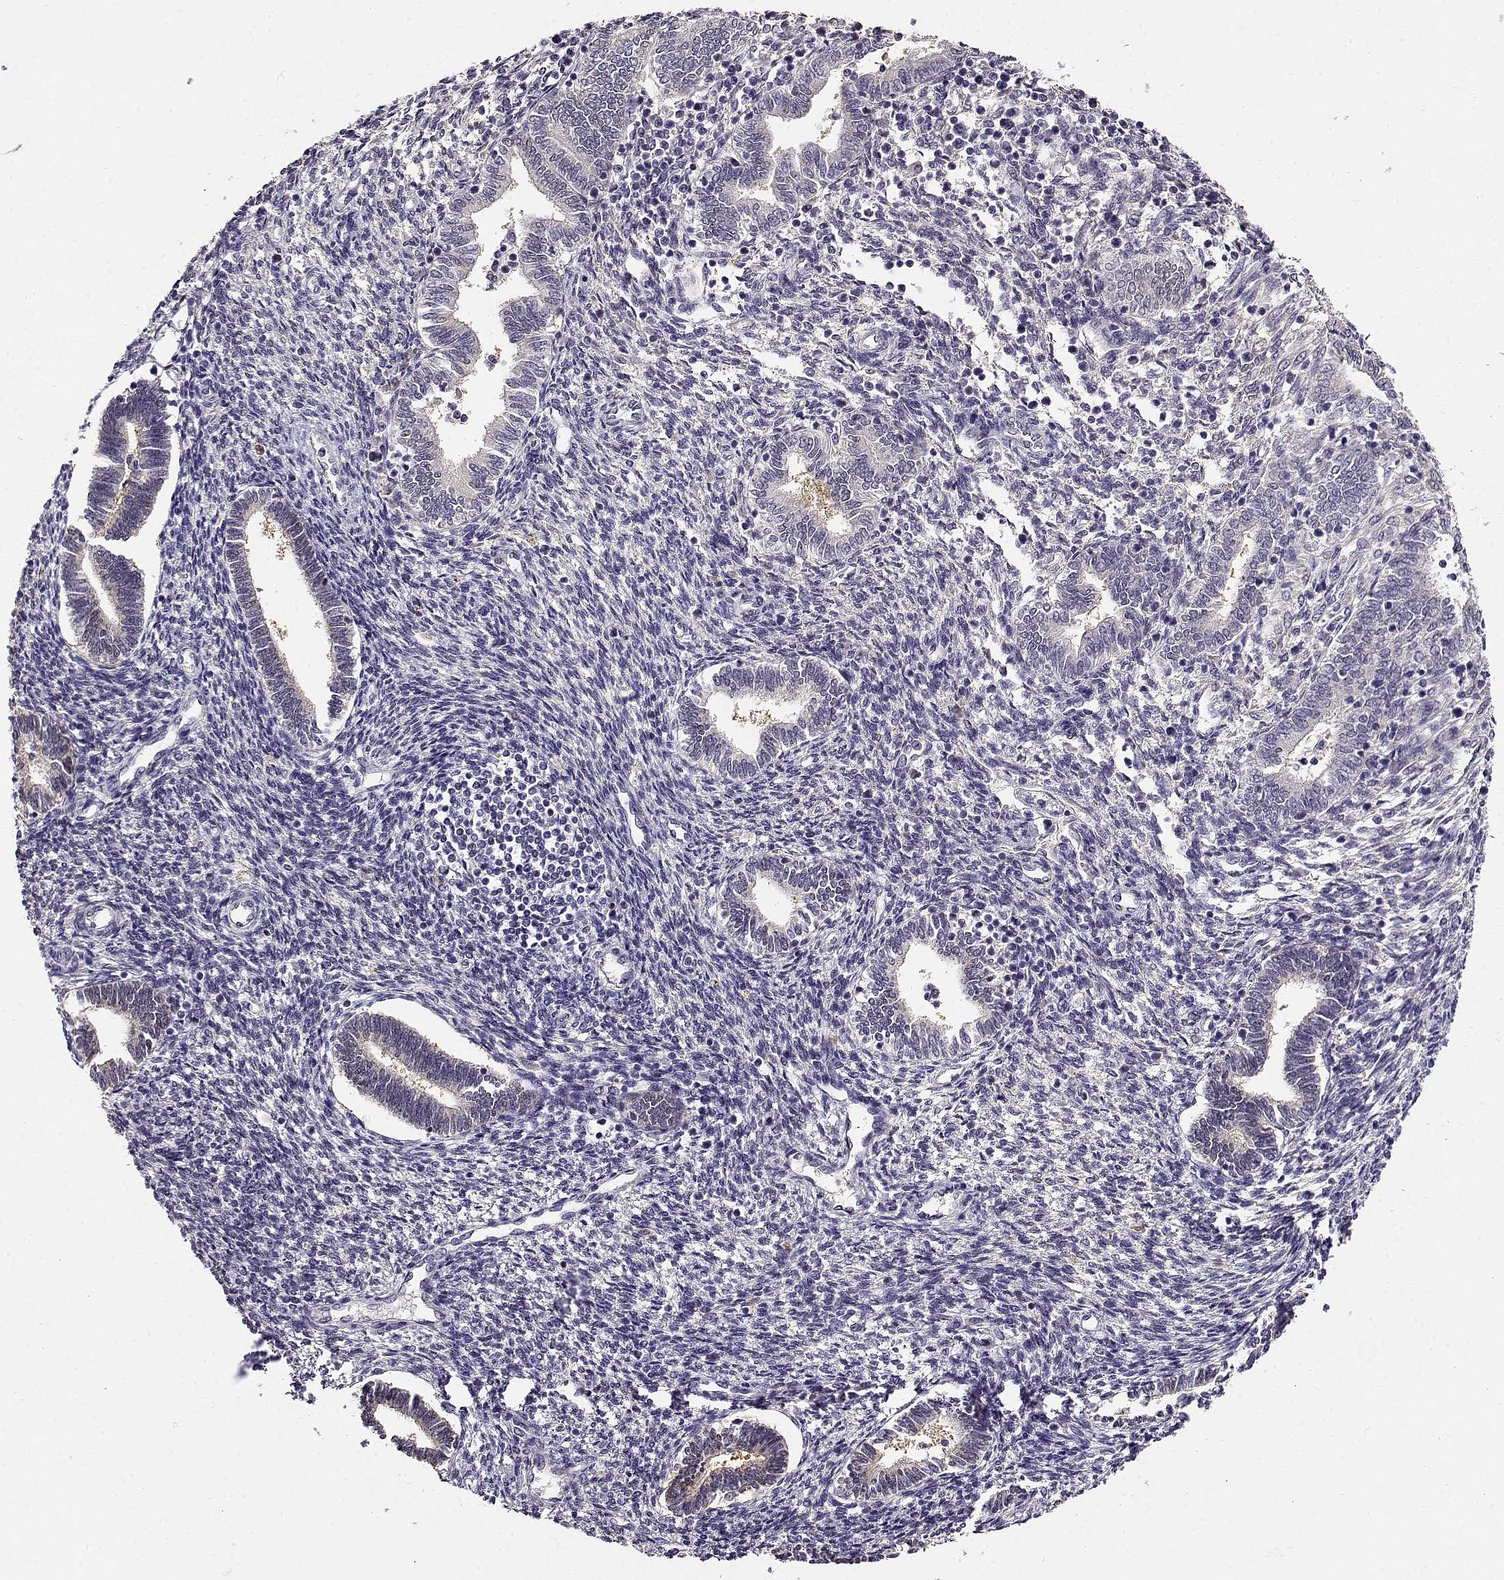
{"staining": {"intensity": "negative", "quantity": "none", "location": "none"}, "tissue": "endometrium", "cell_type": "Cells in endometrial stroma", "image_type": "normal", "snomed": [{"axis": "morphology", "description": "Normal tissue, NOS"}, {"axis": "topography", "description": "Endometrium"}], "caption": "Endometrium was stained to show a protein in brown. There is no significant staining in cells in endometrial stroma. (Immunohistochemistry, brightfield microscopy, high magnification).", "gene": "CCR8", "patient": {"sex": "female", "age": 42}}